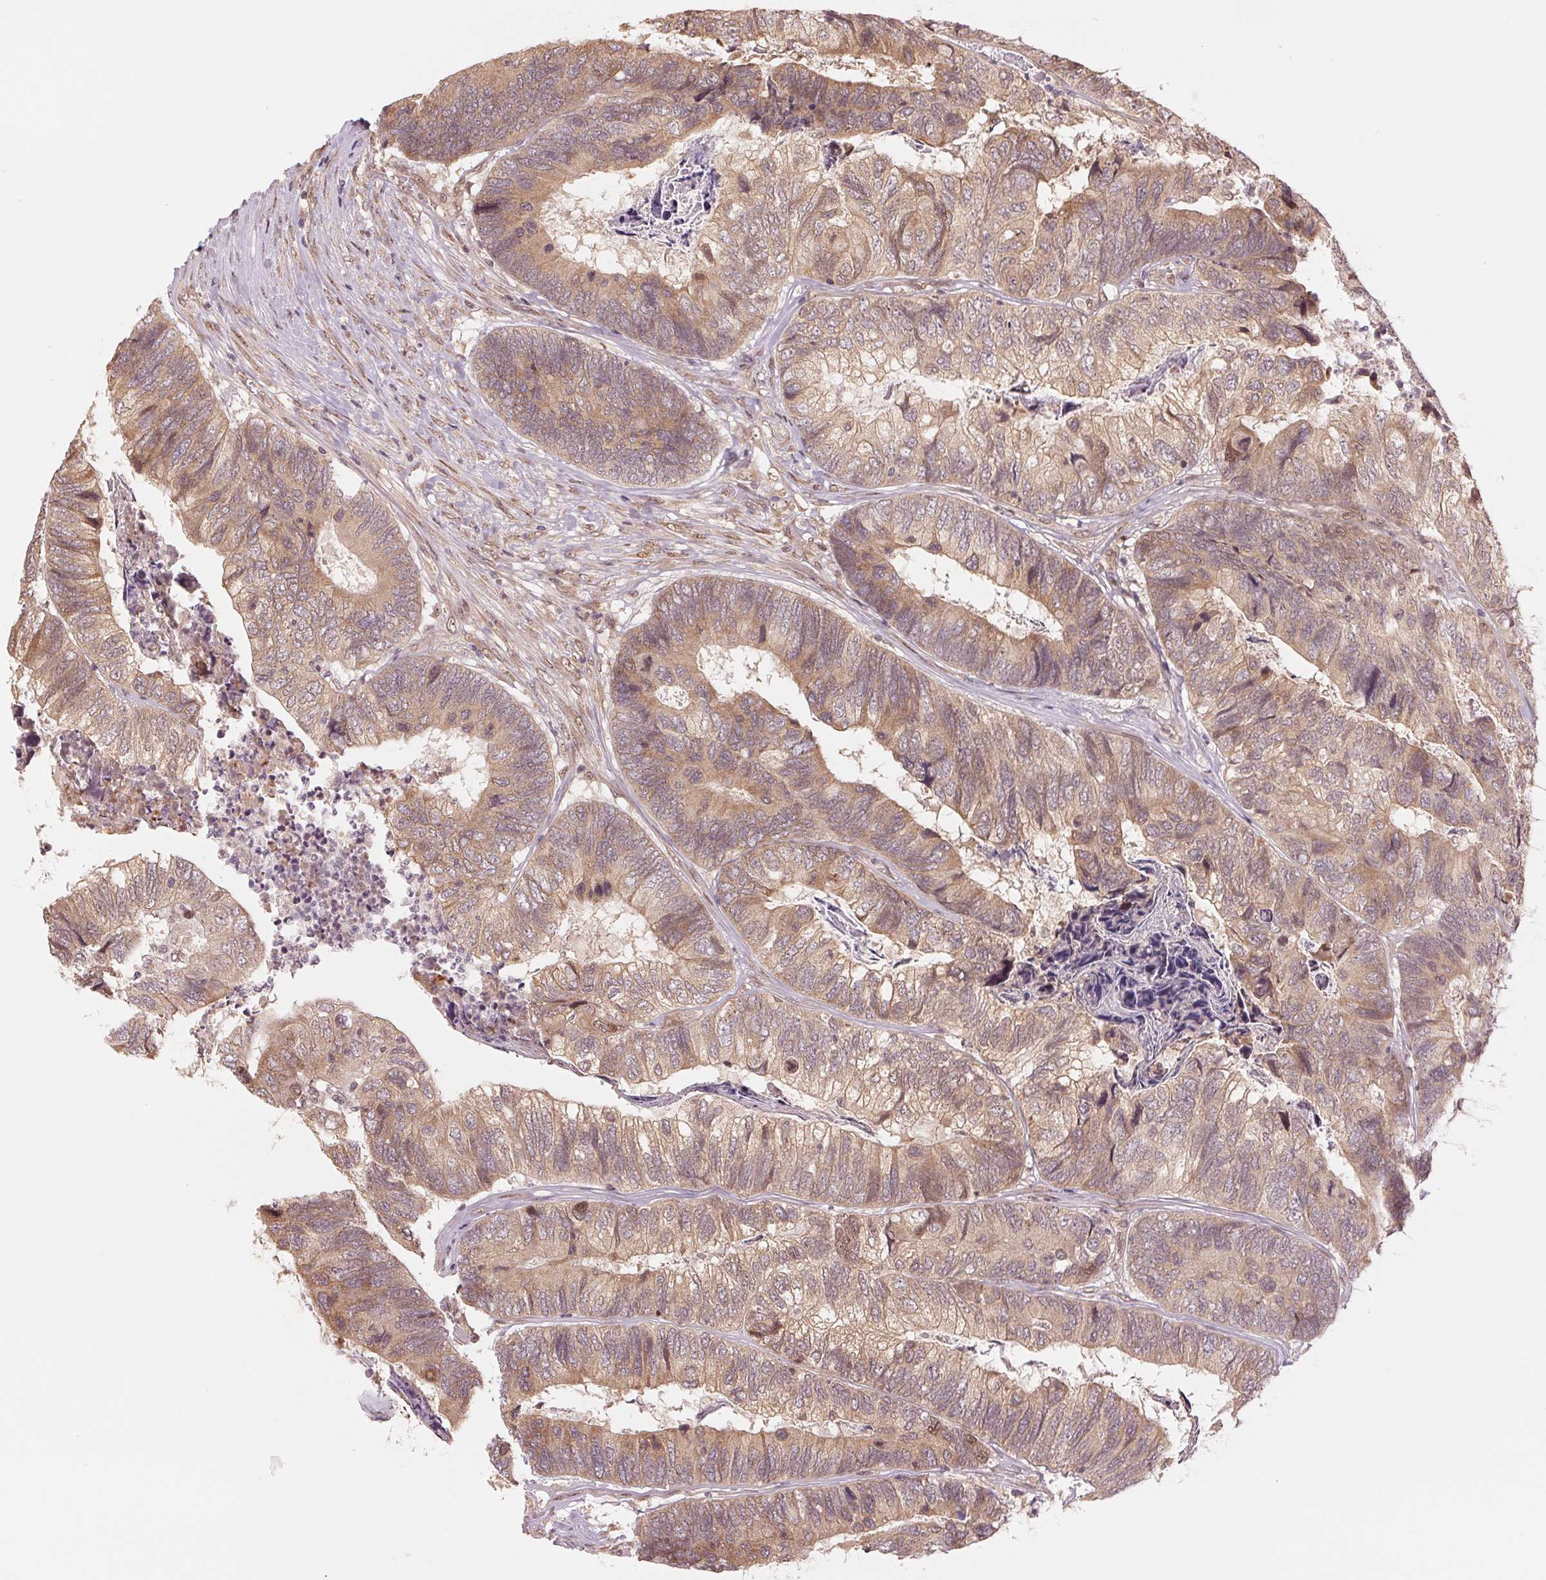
{"staining": {"intensity": "weak", "quantity": ">75%", "location": "cytoplasmic/membranous"}, "tissue": "colorectal cancer", "cell_type": "Tumor cells", "image_type": "cancer", "snomed": [{"axis": "morphology", "description": "Adenocarcinoma, NOS"}, {"axis": "topography", "description": "Colon"}], "caption": "A low amount of weak cytoplasmic/membranous staining is identified in approximately >75% of tumor cells in adenocarcinoma (colorectal) tissue. (Stains: DAB in brown, nuclei in blue, Microscopy: brightfield microscopy at high magnification).", "gene": "ERI3", "patient": {"sex": "female", "age": 67}}